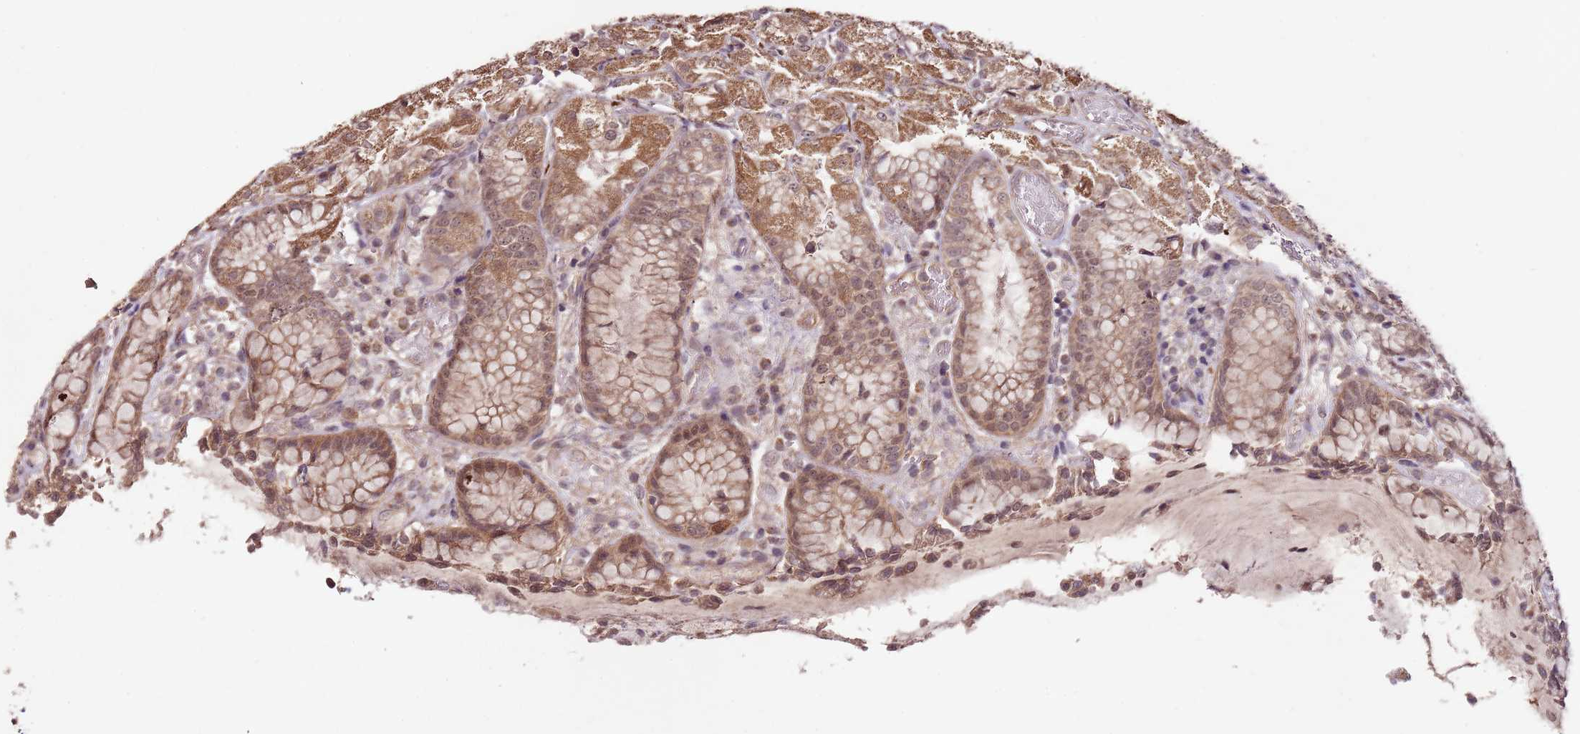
{"staining": {"intensity": "moderate", "quantity": ">75%", "location": "cytoplasmic/membranous,nuclear"}, "tissue": "stomach", "cell_type": "Glandular cells", "image_type": "normal", "snomed": [{"axis": "morphology", "description": "Normal tissue, NOS"}, {"axis": "topography", "description": "Stomach, upper"}], "caption": "An IHC micrograph of benign tissue is shown. Protein staining in brown highlights moderate cytoplasmic/membranous,nuclear positivity in stomach within glandular cells.", "gene": "LIN37", "patient": {"sex": "male", "age": 72}}